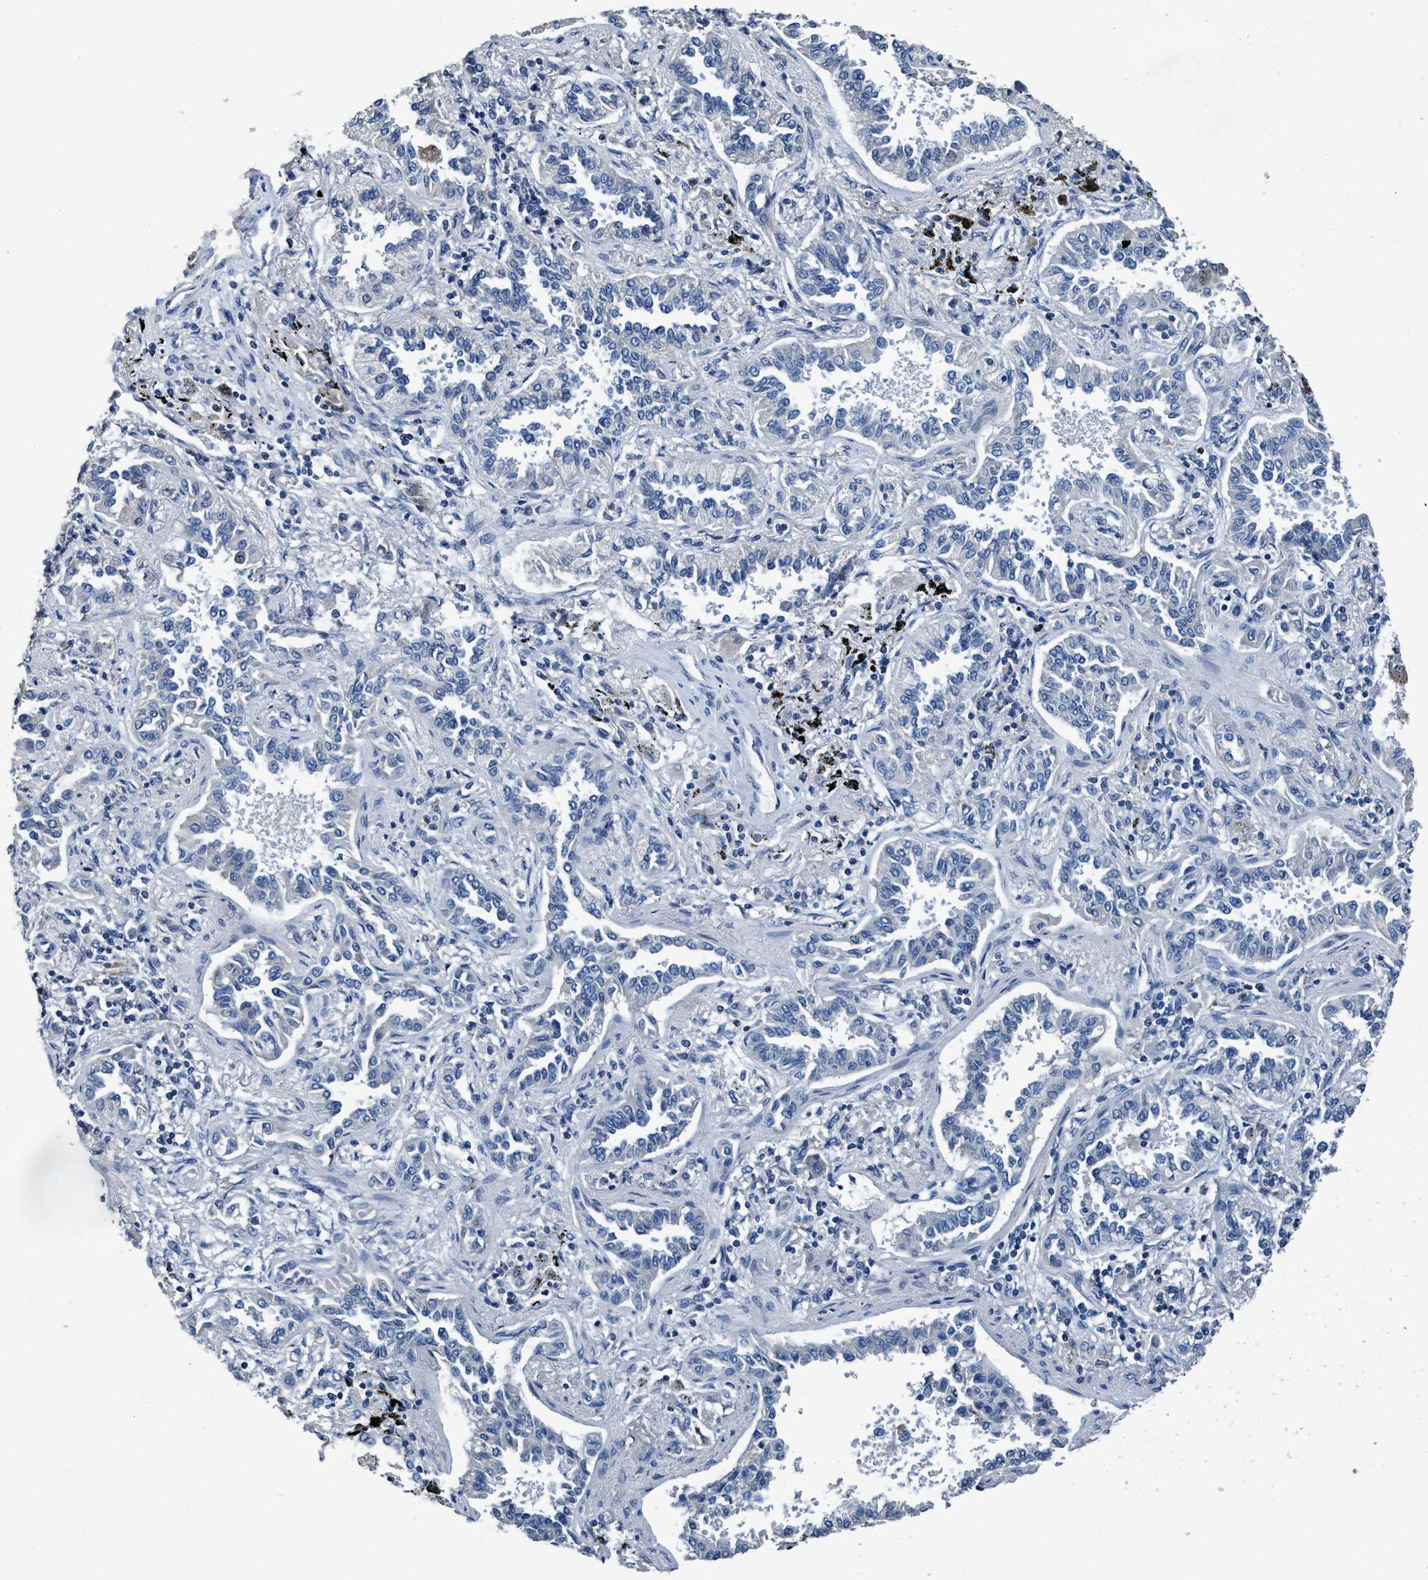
{"staining": {"intensity": "negative", "quantity": "none", "location": "none"}, "tissue": "lung cancer", "cell_type": "Tumor cells", "image_type": "cancer", "snomed": [{"axis": "morphology", "description": "Normal tissue, NOS"}, {"axis": "morphology", "description": "Adenocarcinoma, NOS"}, {"axis": "topography", "description": "Lung"}], "caption": "Lung cancer (adenocarcinoma) was stained to show a protein in brown. There is no significant expression in tumor cells. (Brightfield microscopy of DAB (3,3'-diaminobenzidine) immunohistochemistry at high magnification).", "gene": "ANKFN1", "patient": {"sex": "male", "age": 59}}